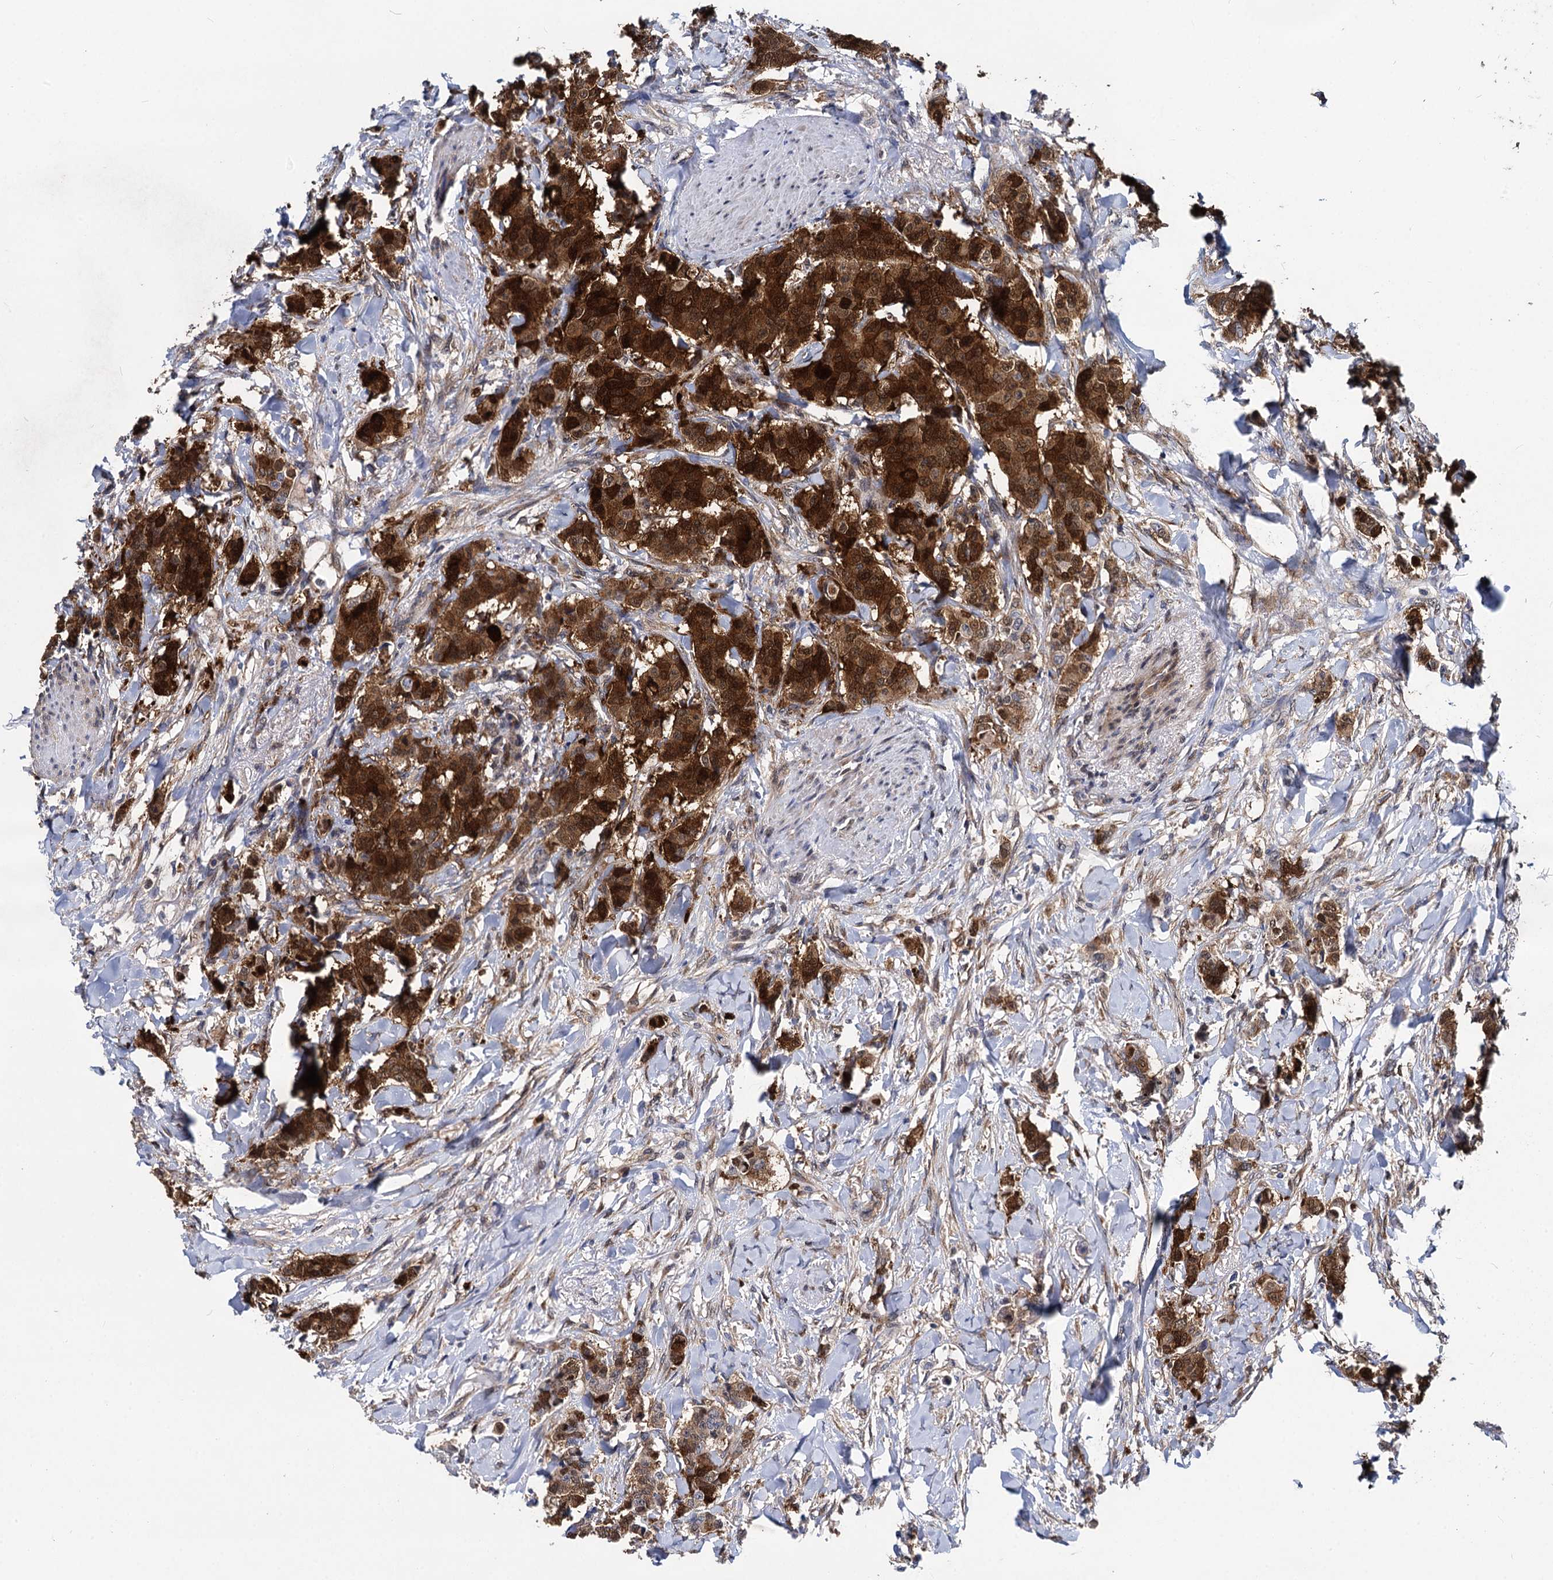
{"staining": {"intensity": "strong", "quantity": "25%-75%", "location": "cytoplasmic/membranous"}, "tissue": "breast cancer", "cell_type": "Tumor cells", "image_type": "cancer", "snomed": [{"axis": "morphology", "description": "Duct carcinoma"}, {"axis": "topography", "description": "Breast"}], "caption": "Immunohistochemical staining of invasive ductal carcinoma (breast) shows high levels of strong cytoplasmic/membranous protein positivity in about 25%-75% of tumor cells.", "gene": "GSTM3", "patient": {"sex": "female", "age": 40}}